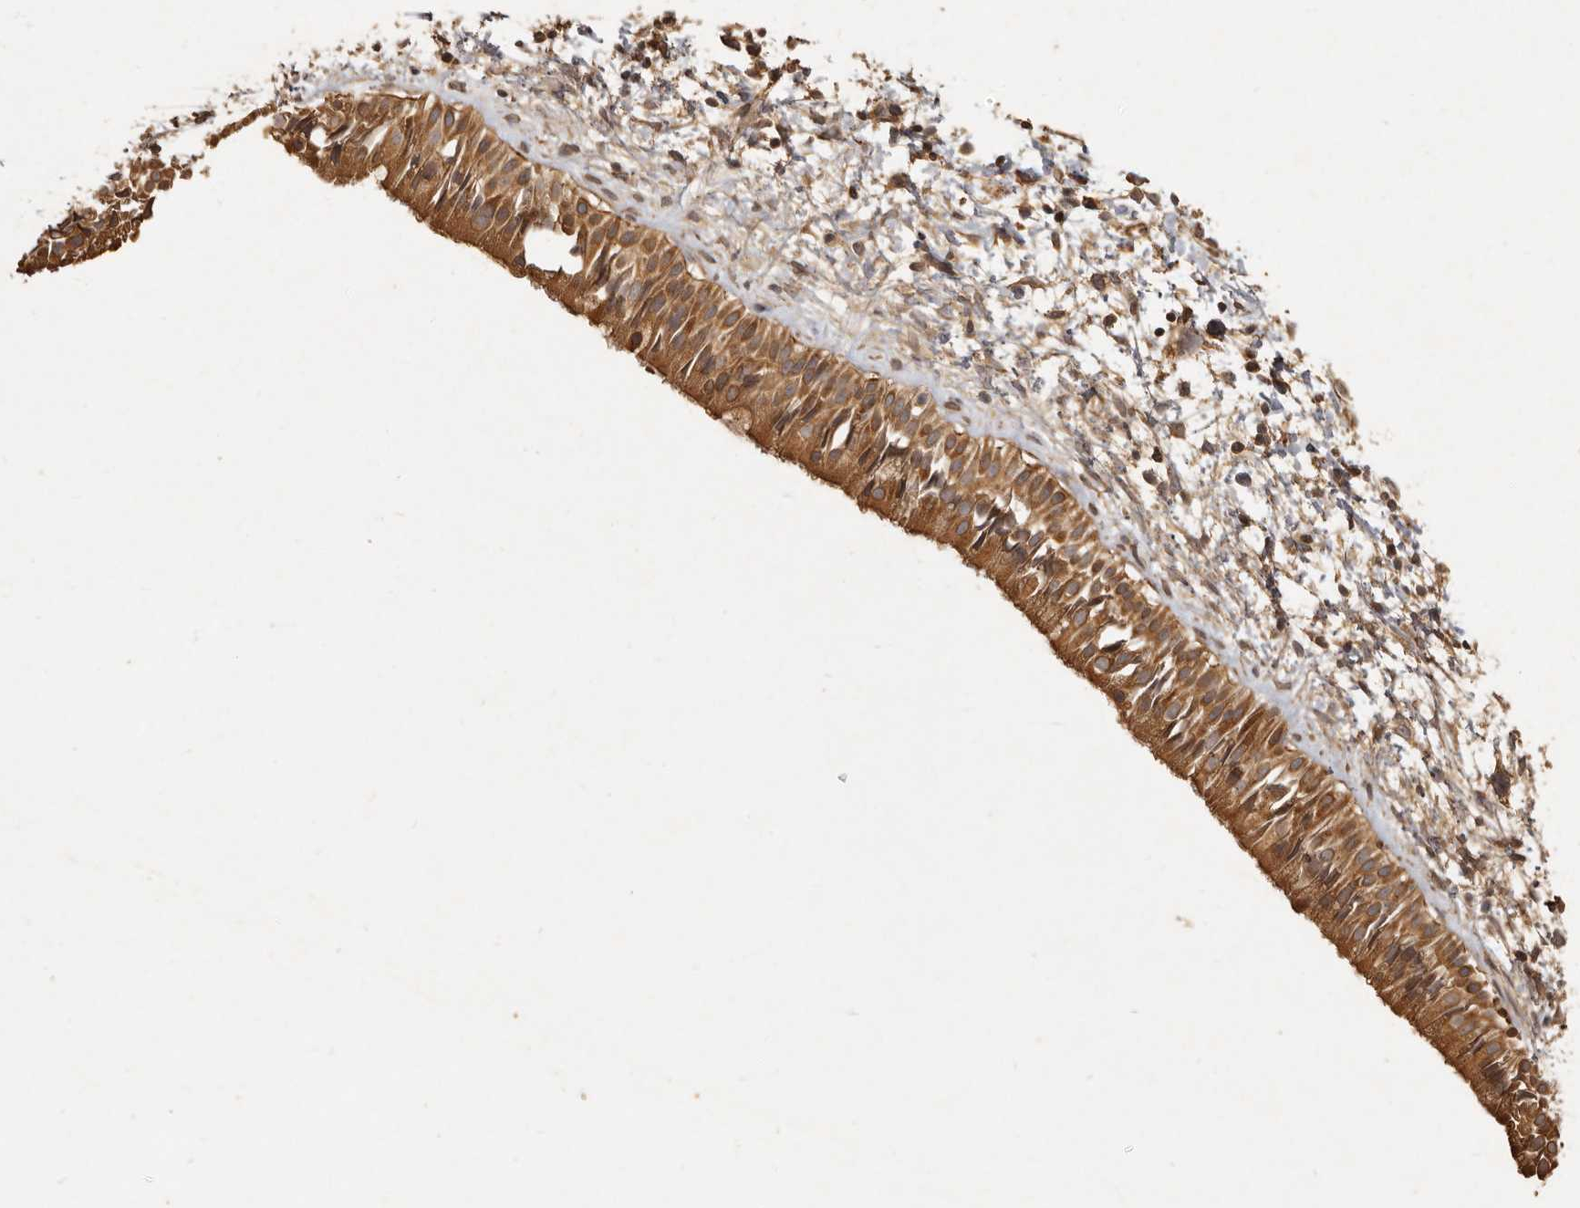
{"staining": {"intensity": "strong", "quantity": ">75%", "location": "cytoplasmic/membranous"}, "tissue": "nasopharynx", "cell_type": "Respiratory epithelial cells", "image_type": "normal", "snomed": [{"axis": "morphology", "description": "Normal tissue, NOS"}, {"axis": "topography", "description": "Nasopharynx"}], "caption": "A photomicrograph of human nasopharynx stained for a protein reveals strong cytoplasmic/membranous brown staining in respiratory epithelial cells.", "gene": "SEMA3A", "patient": {"sex": "male", "age": 22}}